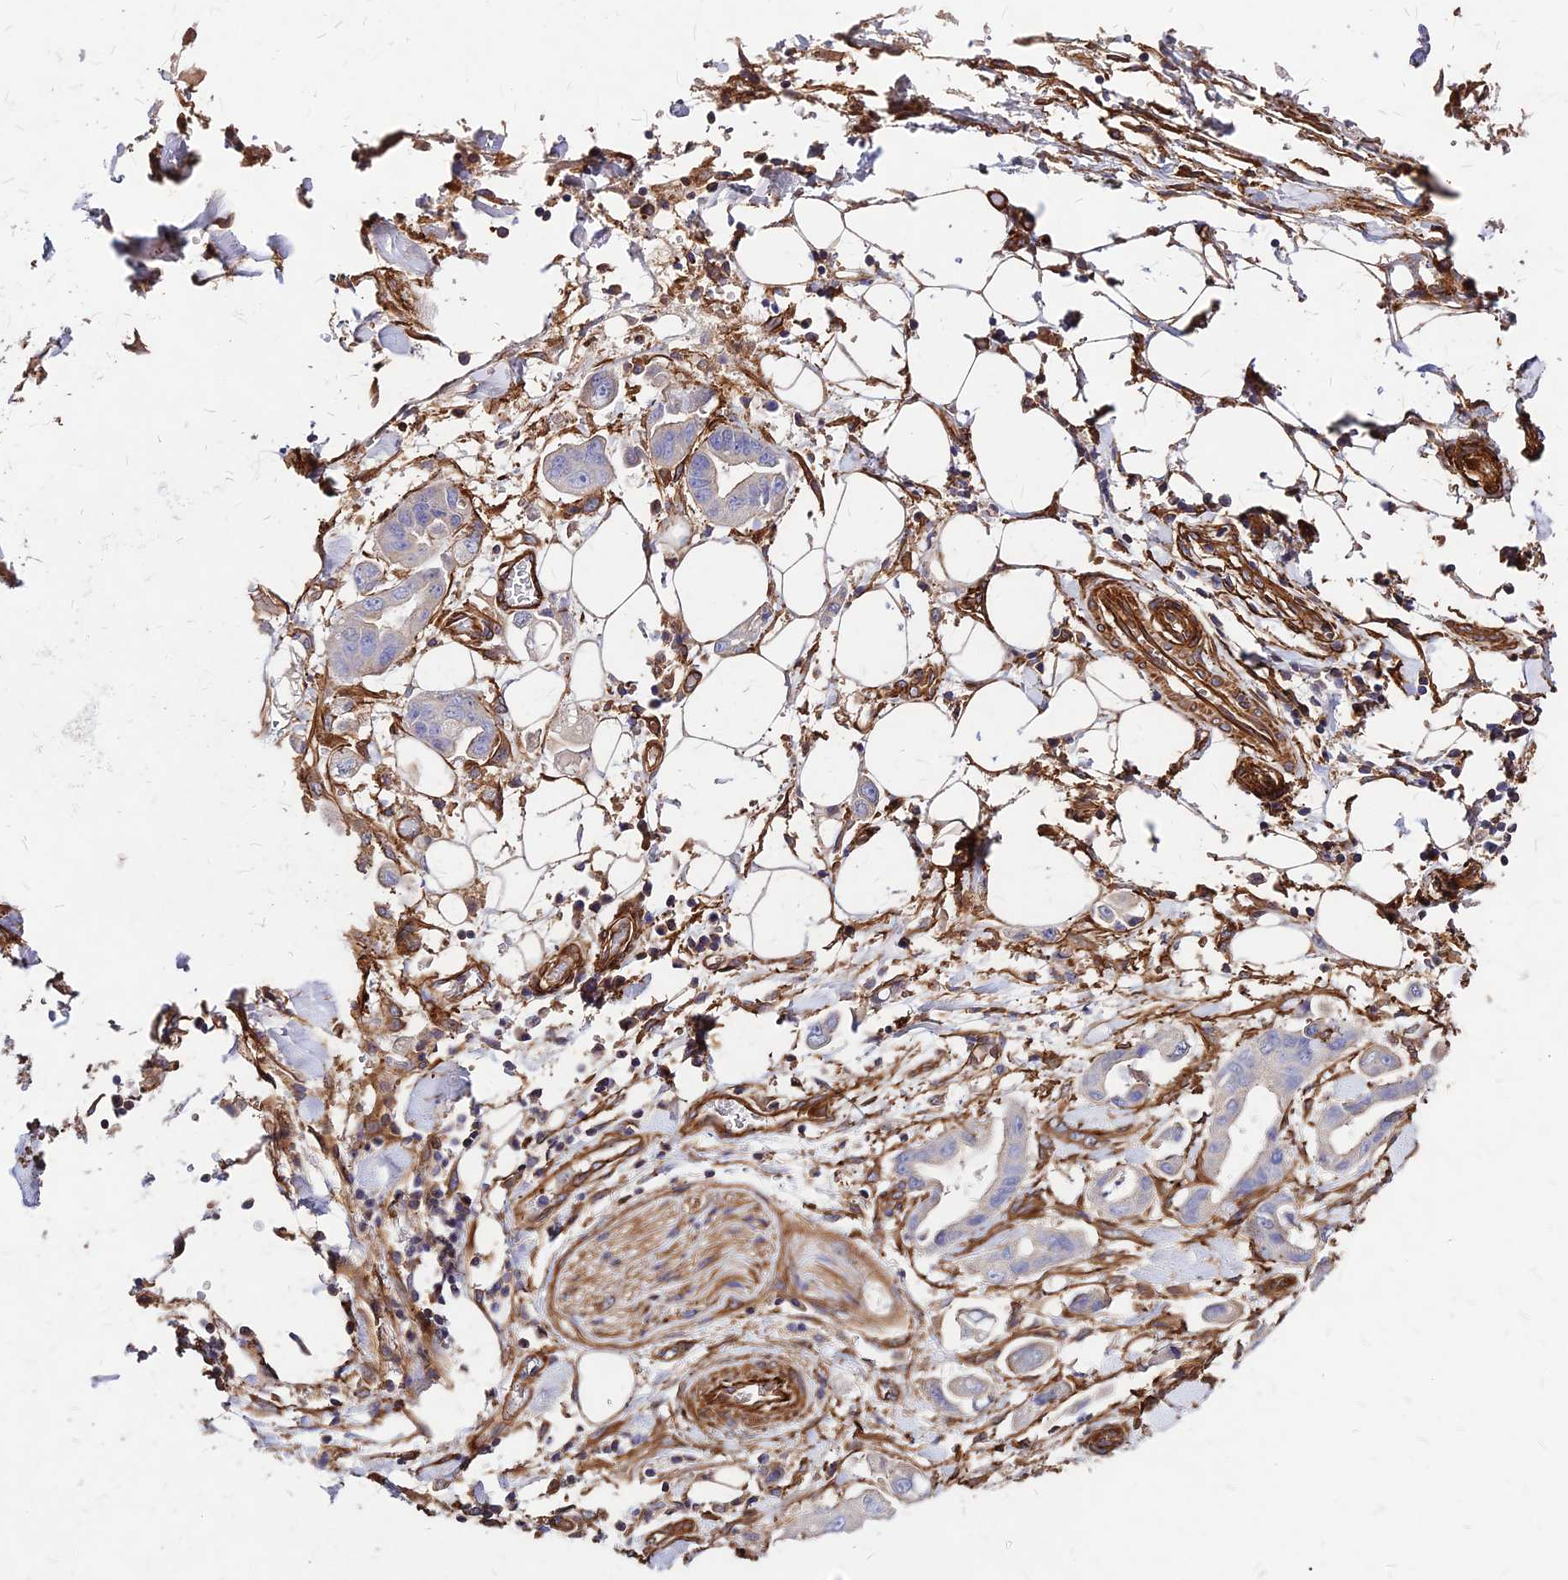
{"staining": {"intensity": "negative", "quantity": "none", "location": "none"}, "tissue": "stomach cancer", "cell_type": "Tumor cells", "image_type": "cancer", "snomed": [{"axis": "morphology", "description": "Adenocarcinoma, NOS"}, {"axis": "topography", "description": "Stomach"}], "caption": "The micrograph shows no significant expression in tumor cells of stomach cancer.", "gene": "EFCC1", "patient": {"sex": "male", "age": 62}}